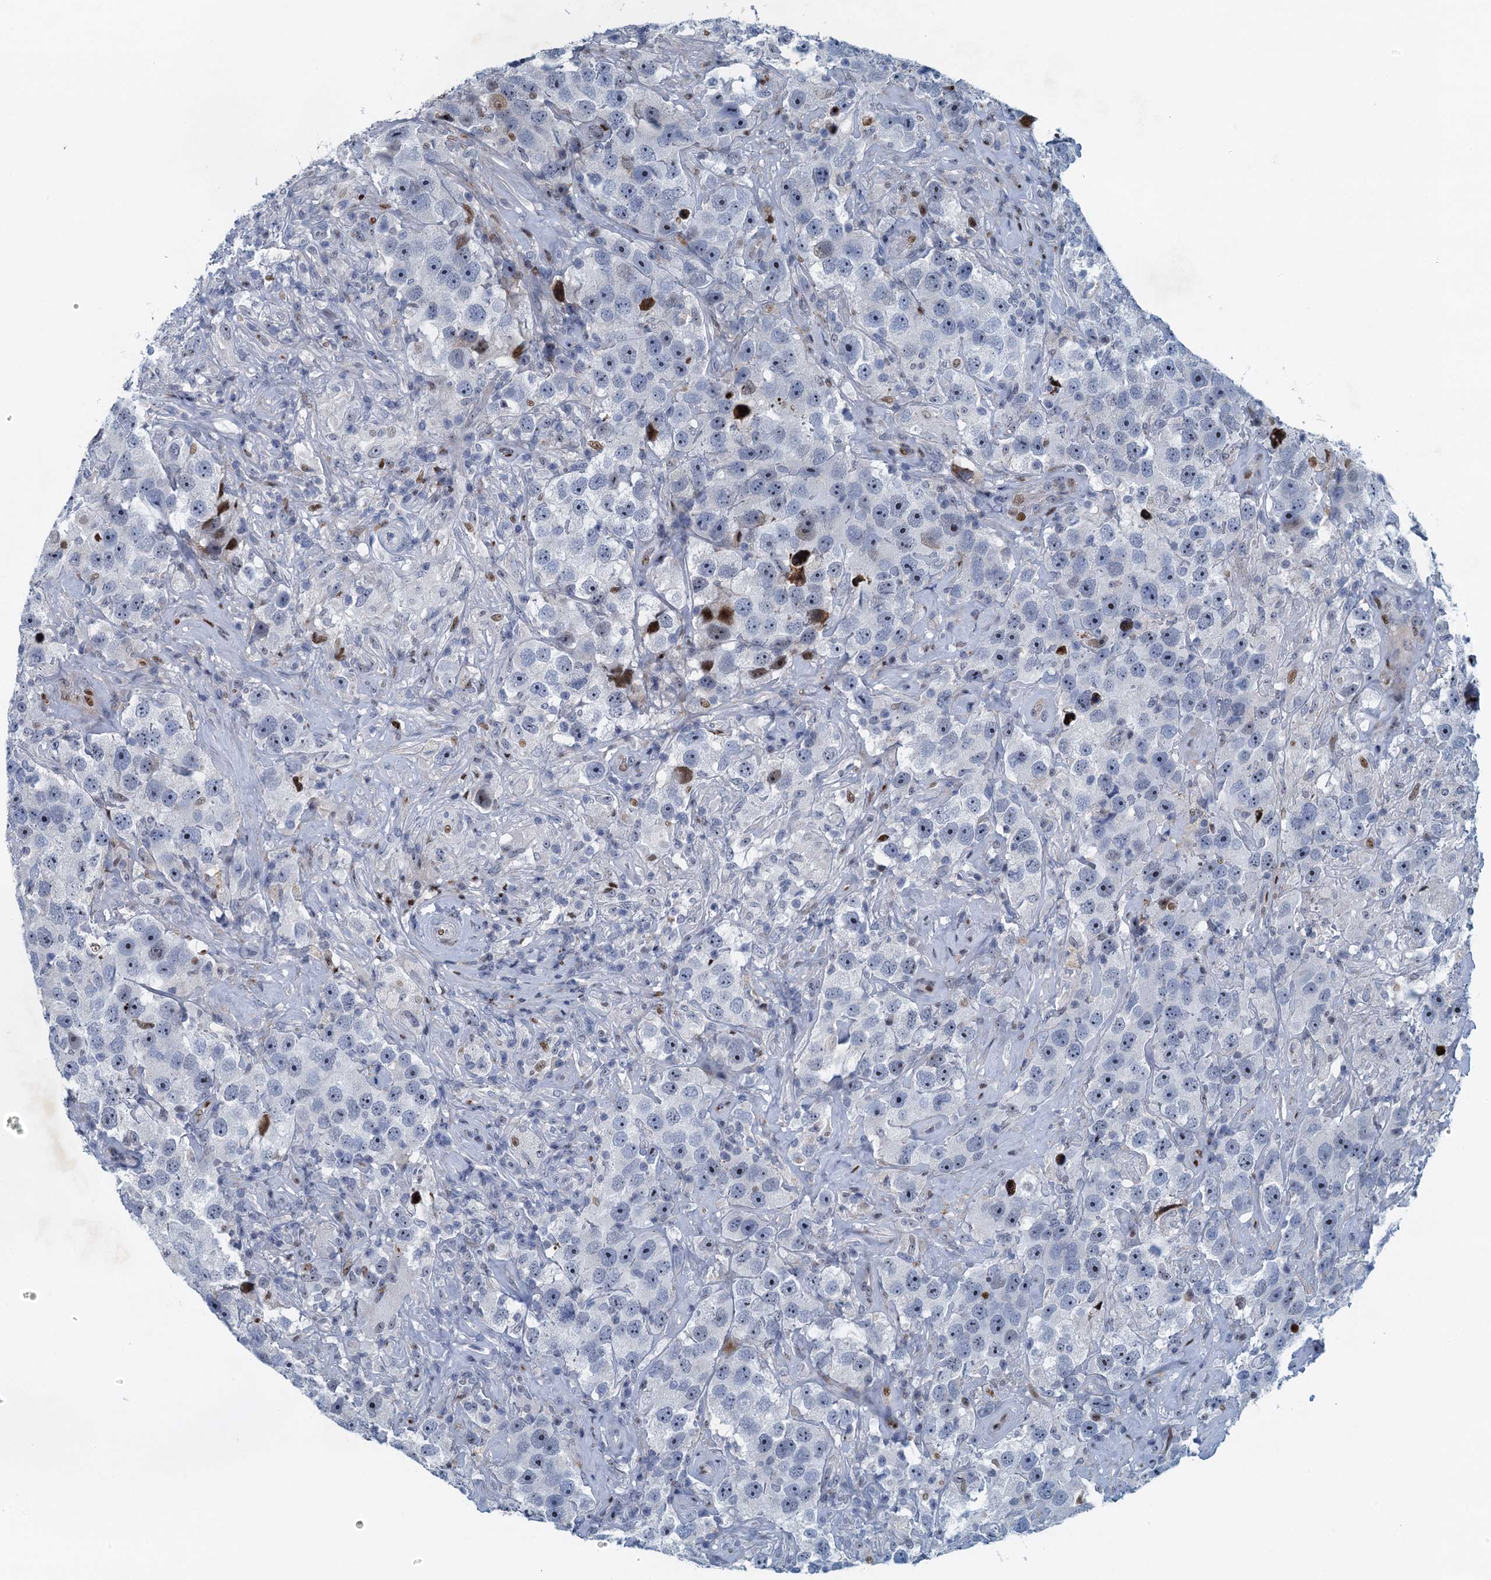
{"staining": {"intensity": "moderate", "quantity": "<25%", "location": "nuclear"}, "tissue": "testis cancer", "cell_type": "Tumor cells", "image_type": "cancer", "snomed": [{"axis": "morphology", "description": "Seminoma, NOS"}, {"axis": "topography", "description": "Testis"}], "caption": "Immunohistochemistry (DAB) staining of human testis seminoma reveals moderate nuclear protein expression in about <25% of tumor cells.", "gene": "ANKRD13D", "patient": {"sex": "male", "age": 49}}